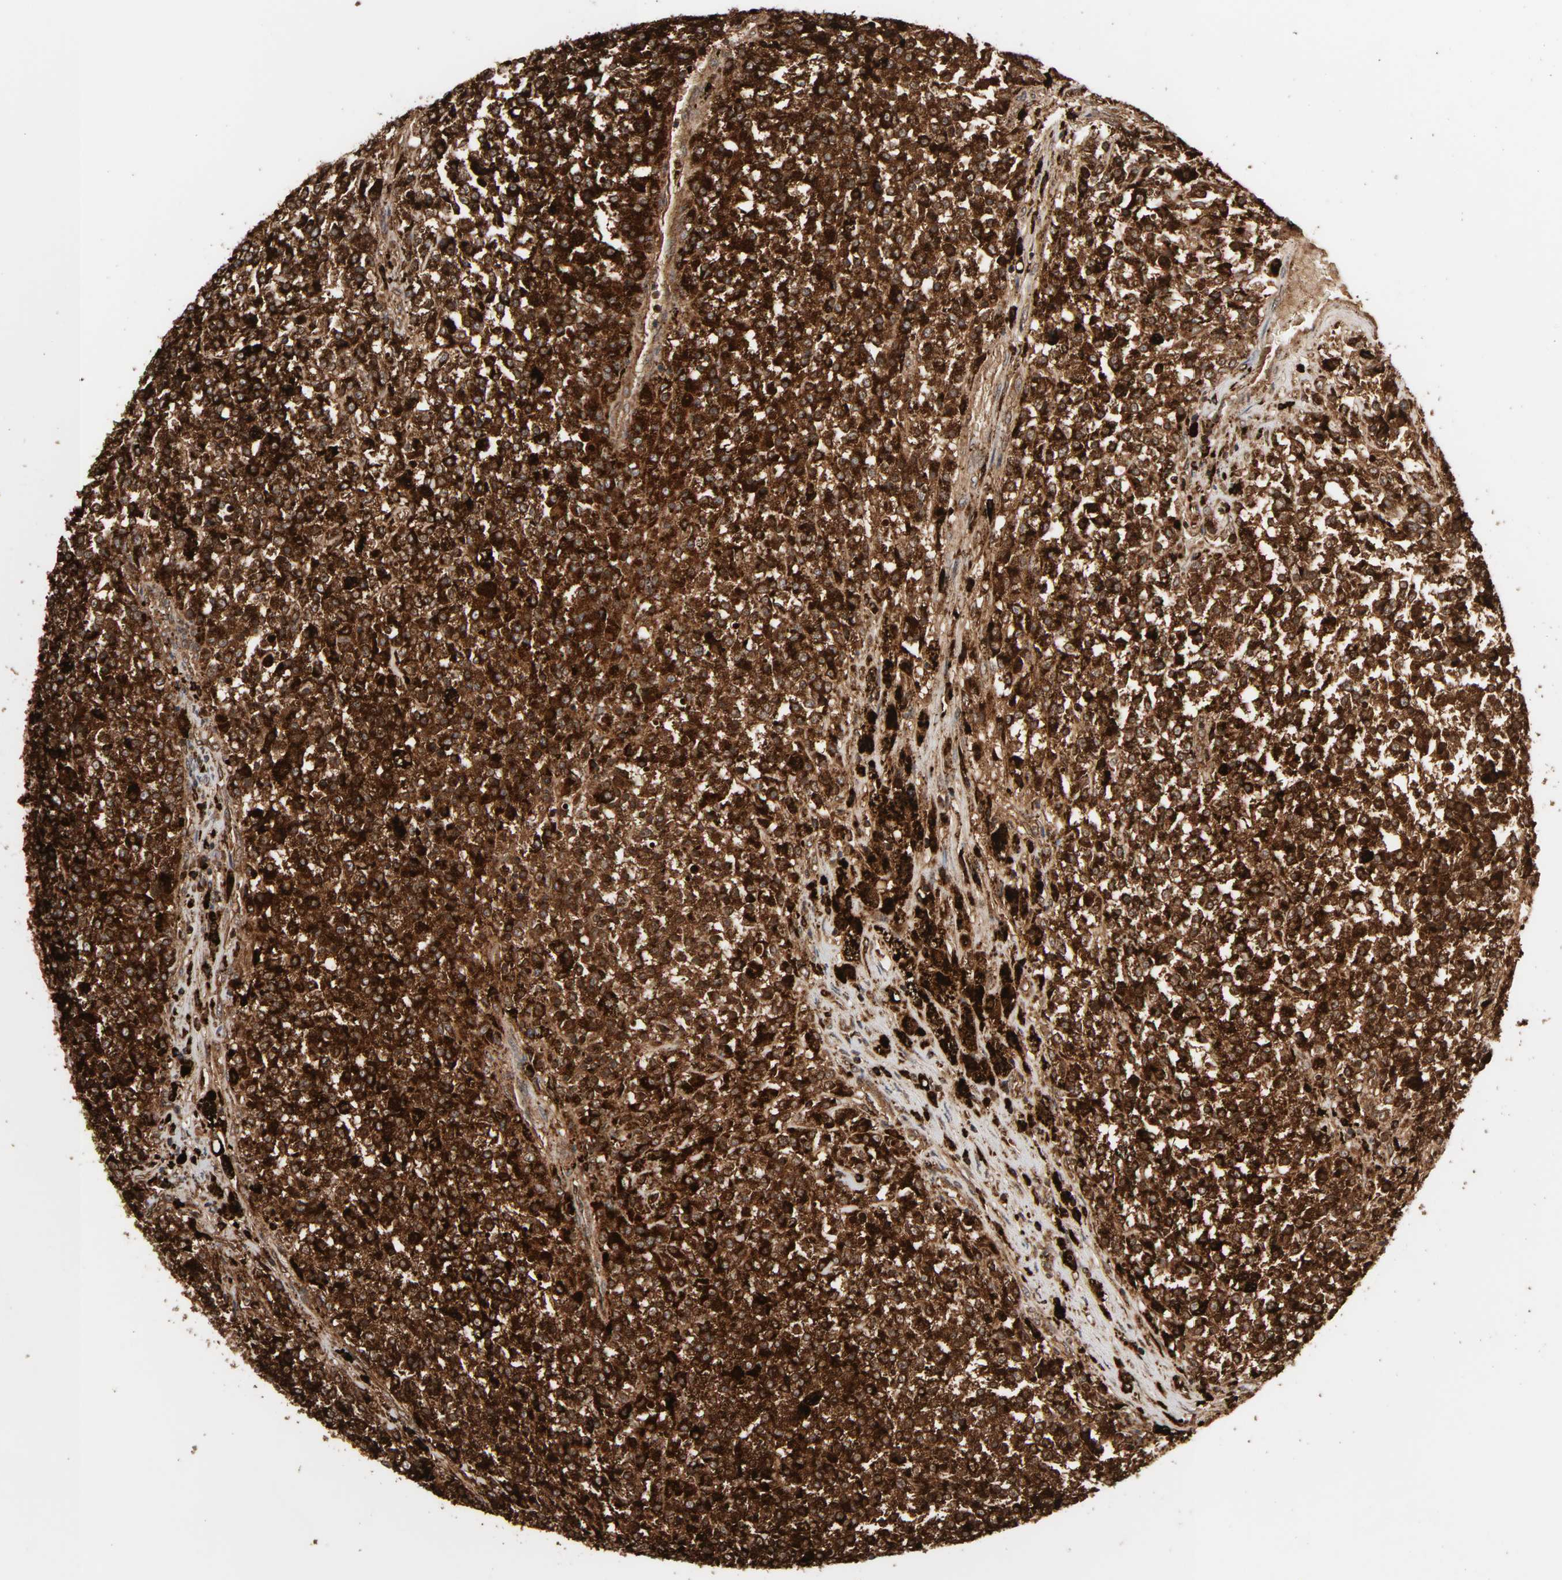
{"staining": {"intensity": "strong", "quantity": ">75%", "location": "cytoplasmic/membranous"}, "tissue": "testis cancer", "cell_type": "Tumor cells", "image_type": "cancer", "snomed": [{"axis": "morphology", "description": "Seminoma, NOS"}, {"axis": "topography", "description": "Testis"}], "caption": "Immunohistochemical staining of testis cancer (seminoma) demonstrates high levels of strong cytoplasmic/membranous positivity in approximately >75% of tumor cells.", "gene": "PSAP", "patient": {"sex": "male", "age": 59}}